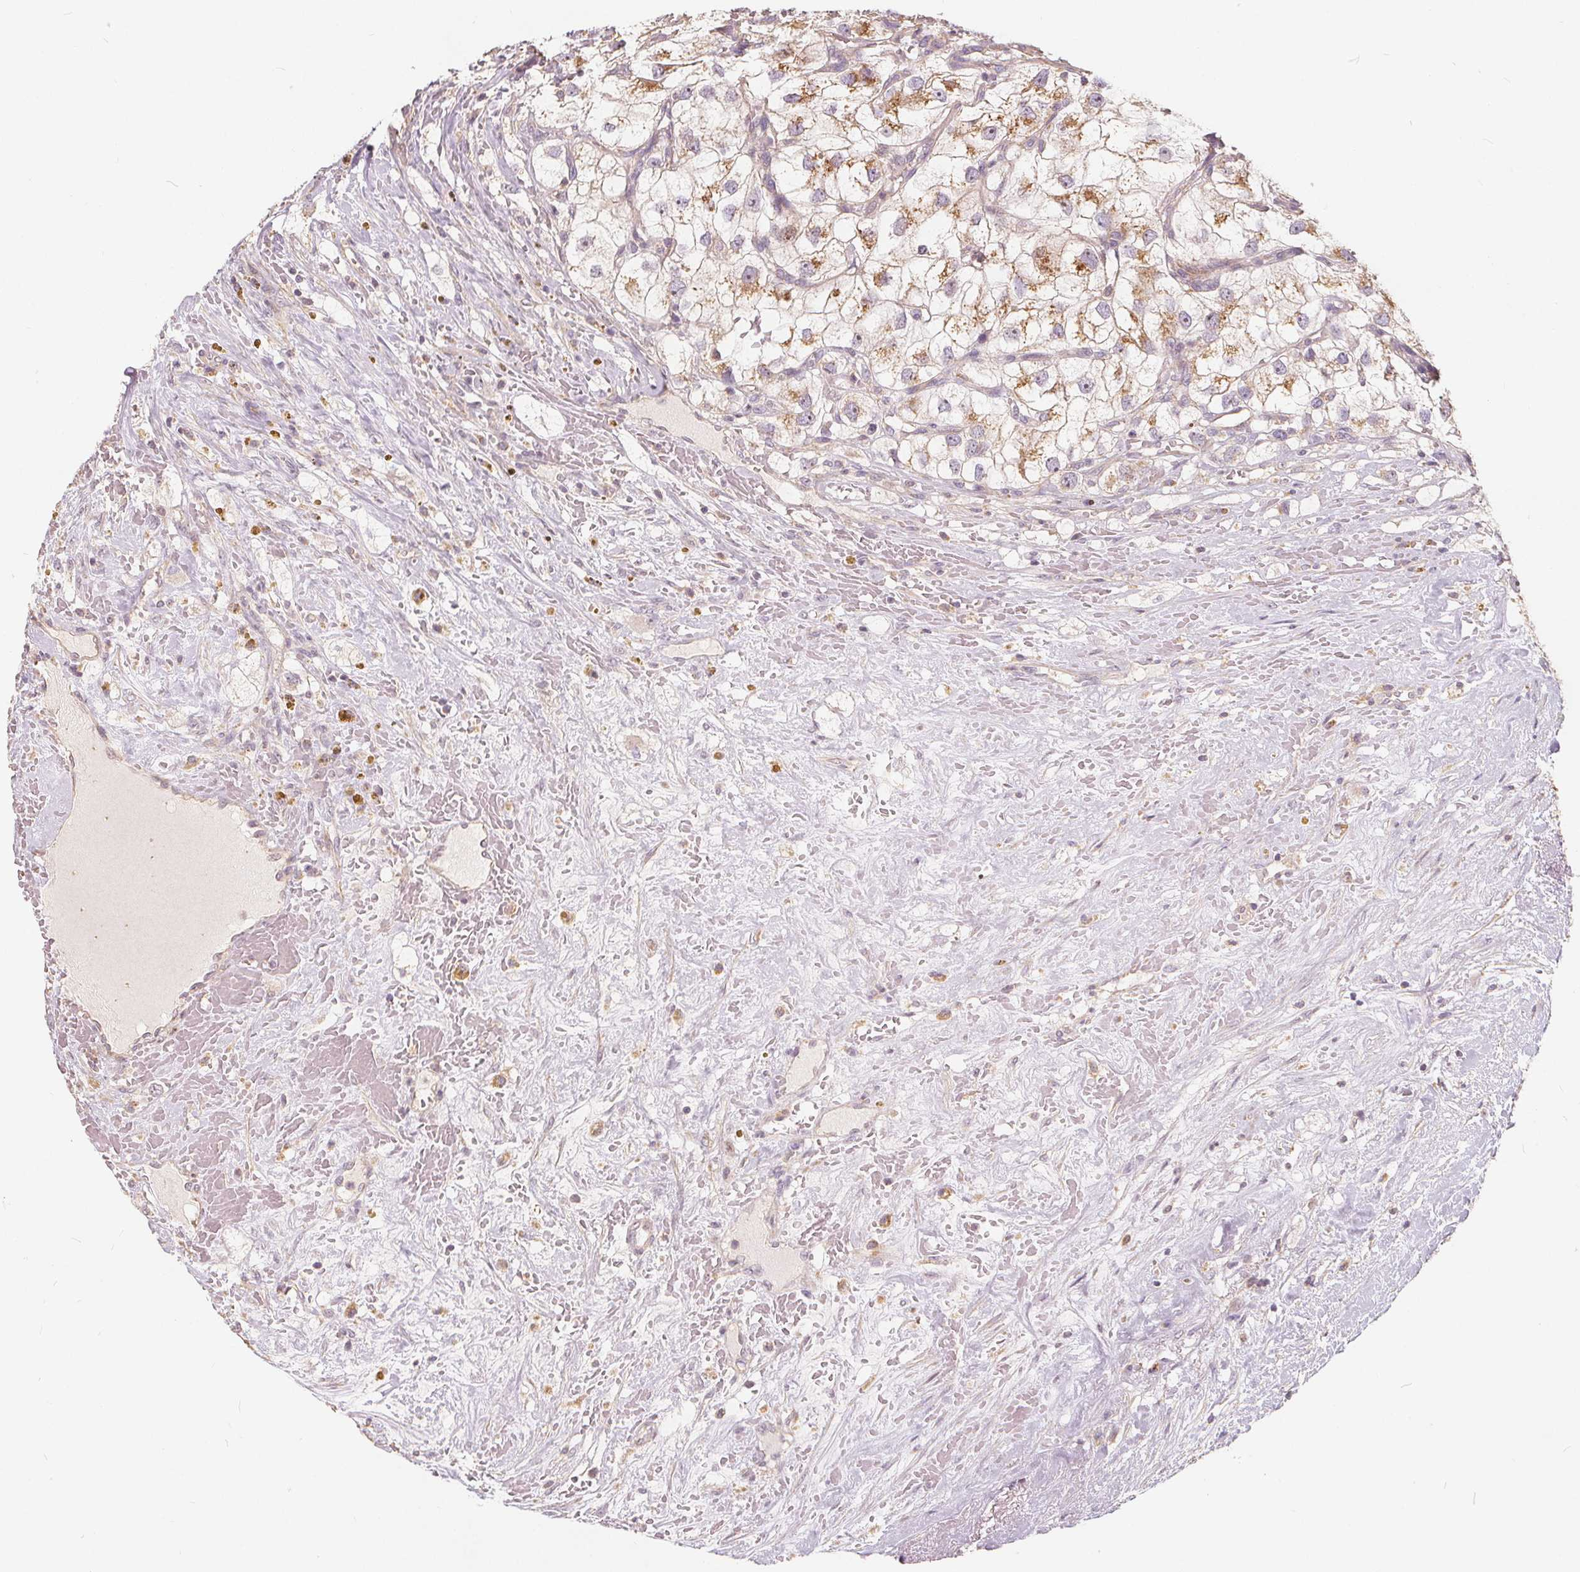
{"staining": {"intensity": "moderate", "quantity": "<25%", "location": "cytoplasmic/membranous"}, "tissue": "renal cancer", "cell_type": "Tumor cells", "image_type": "cancer", "snomed": [{"axis": "morphology", "description": "Adenocarcinoma, NOS"}, {"axis": "topography", "description": "Kidney"}], "caption": "A brown stain labels moderate cytoplasmic/membranous staining of a protein in adenocarcinoma (renal) tumor cells. (IHC, brightfield microscopy, high magnification).", "gene": "DRC3", "patient": {"sex": "male", "age": 59}}